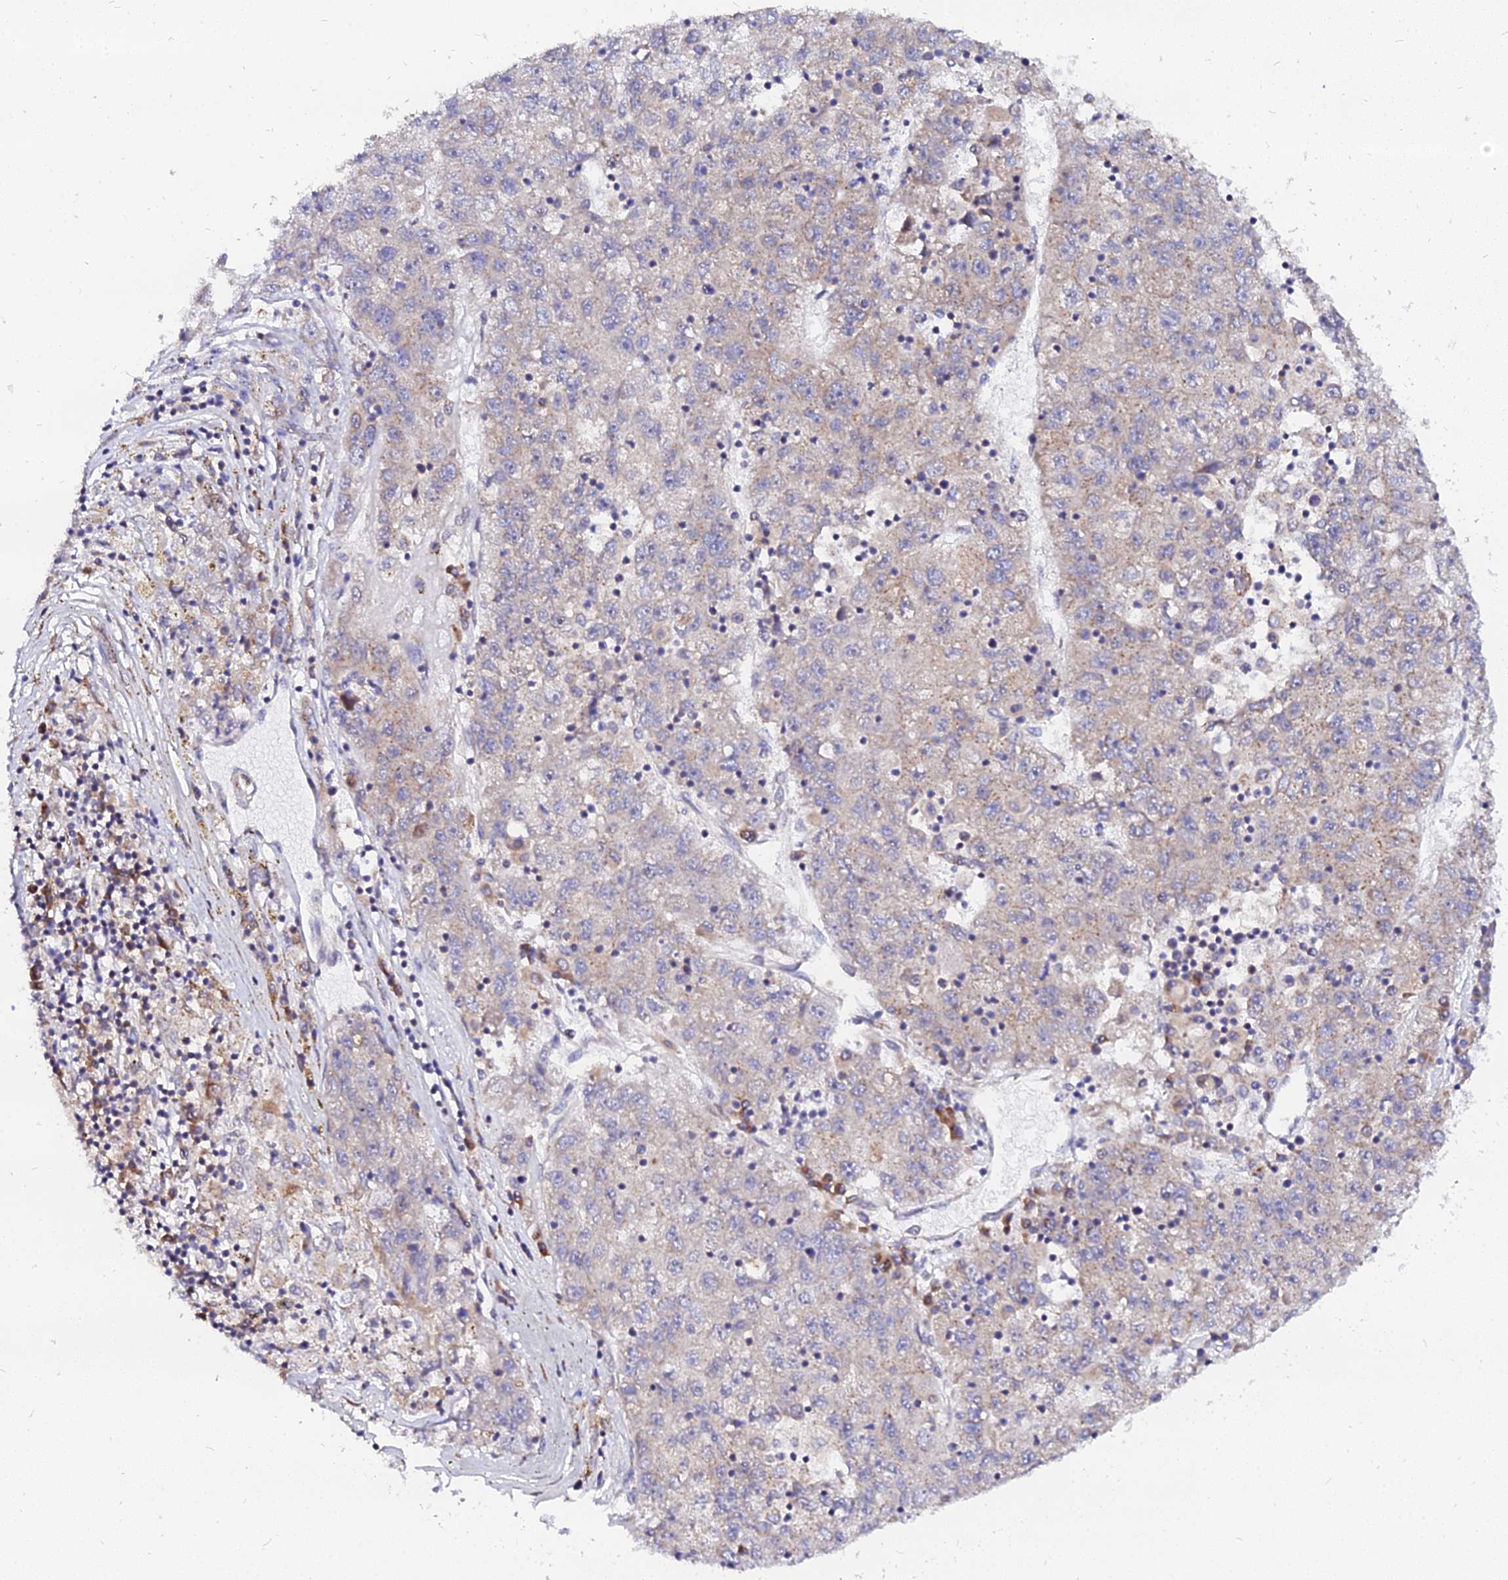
{"staining": {"intensity": "weak", "quantity": "25%-75%", "location": "cytoplasmic/membranous"}, "tissue": "liver cancer", "cell_type": "Tumor cells", "image_type": "cancer", "snomed": [{"axis": "morphology", "description": "Carcinoma, Hepatocellular, NOS"}, {"axis": "topography", "description": "Liver"}], "caption": "This is a histology image of immunohistochemistry staining of hepatocellular carcinoma (liver), which shows weak expression in the cytoplasmic/membranous of tumor cells.", "gene": "RNF121", "patient": {"sex": "male", "age": 49}}